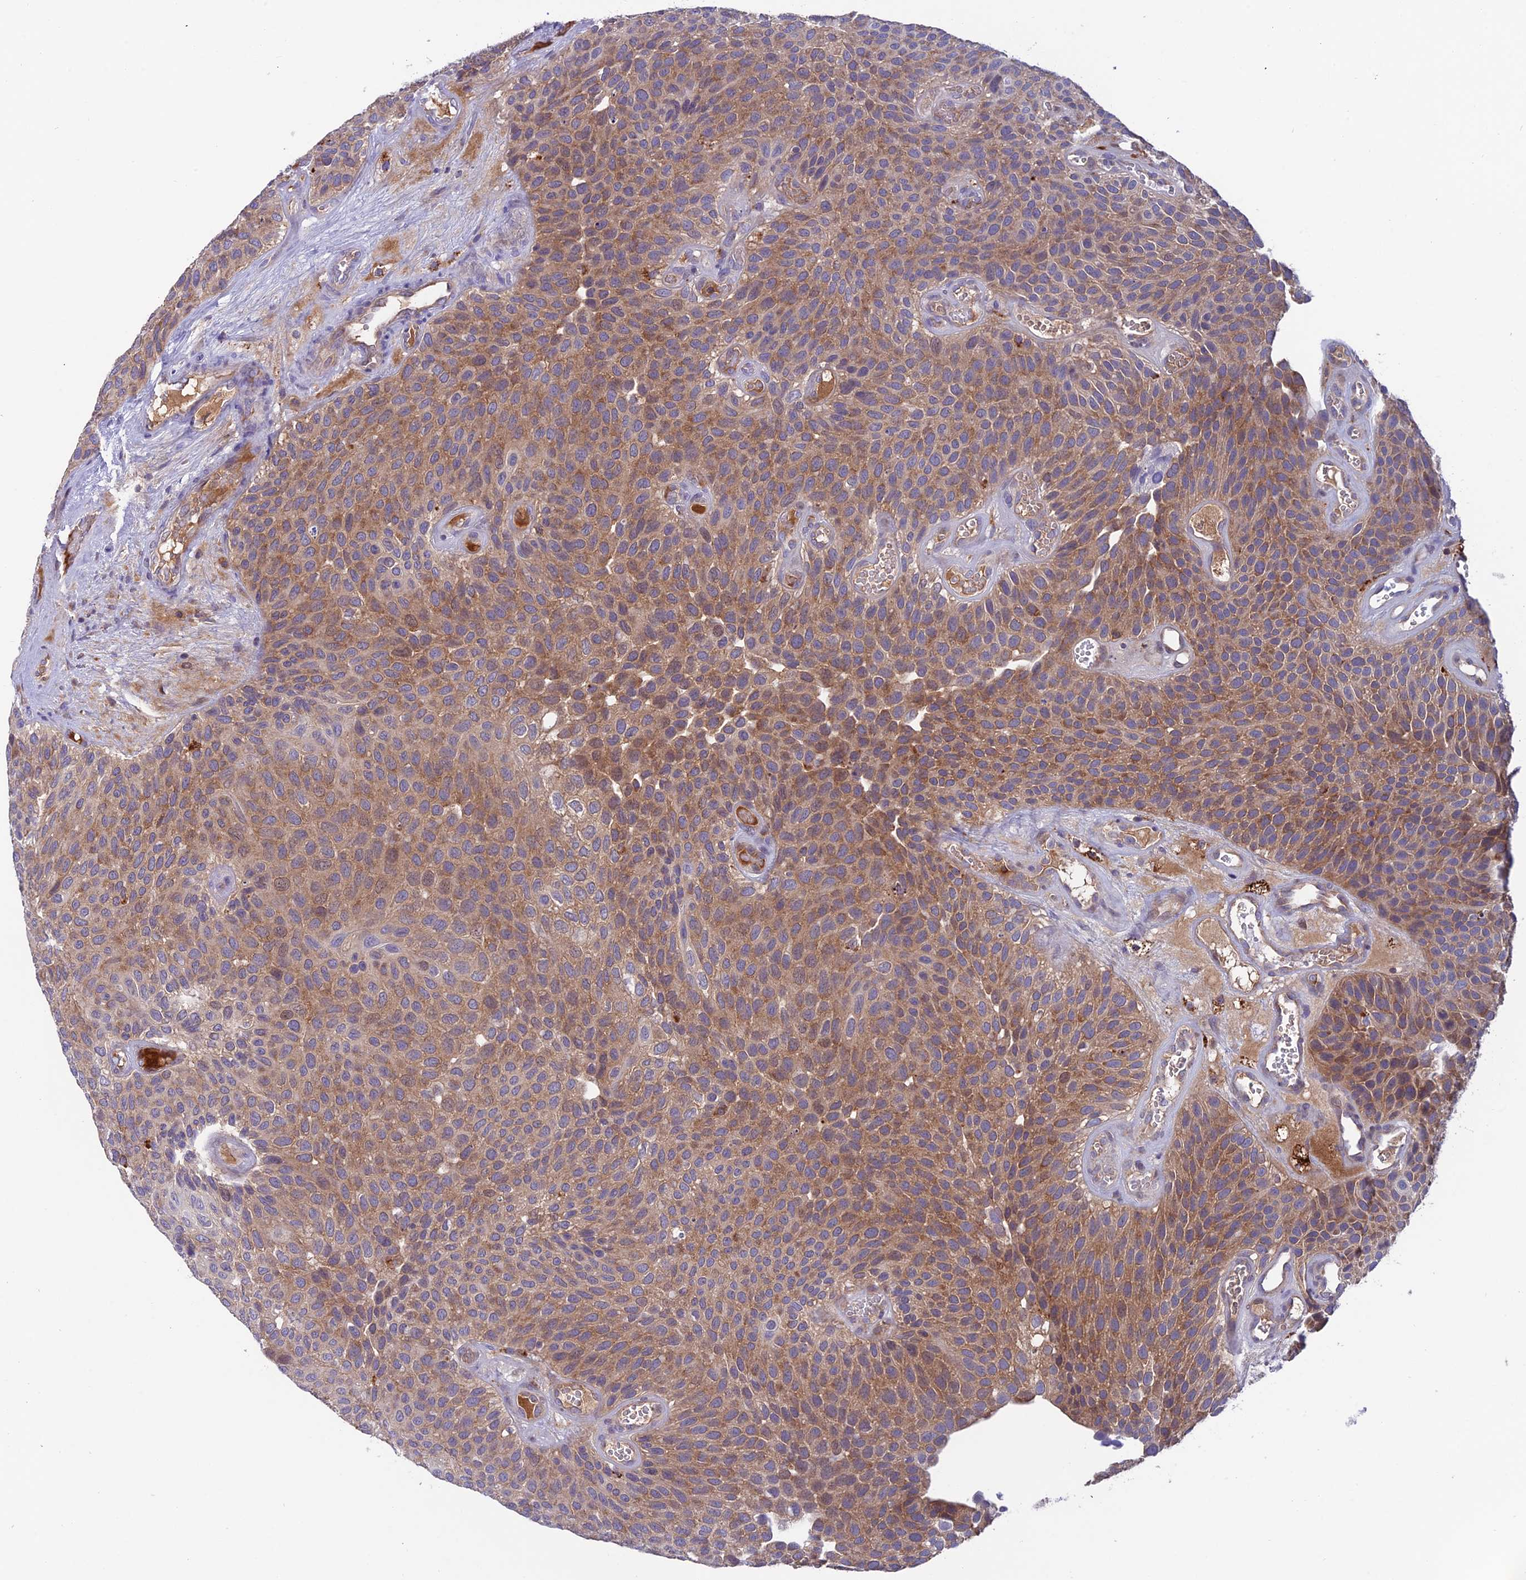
{"staining": {"intensity": "moderate", "quantity": ">75%", "location": "cytoplasmic/membranous"}, "tissue": "urothelial cancer", "cell_type": "Tumor cells", "image_type": "cancer", "snomed": [{"axis": "morphology", "description": "Urothelial carcinoma, Low grade"}, {"axis": "topography", "description": "Urinary bladder"}], "caption": "Immunohistochemistry (IHC) (DAB) staining of low-grade urothelial carcinoma reveals moderate cytoplasmic/membranous protein expression in about >75% of tumor cells.", "gene": "ARHGEF18", "patient": {"sex": "male", "age": 89}}